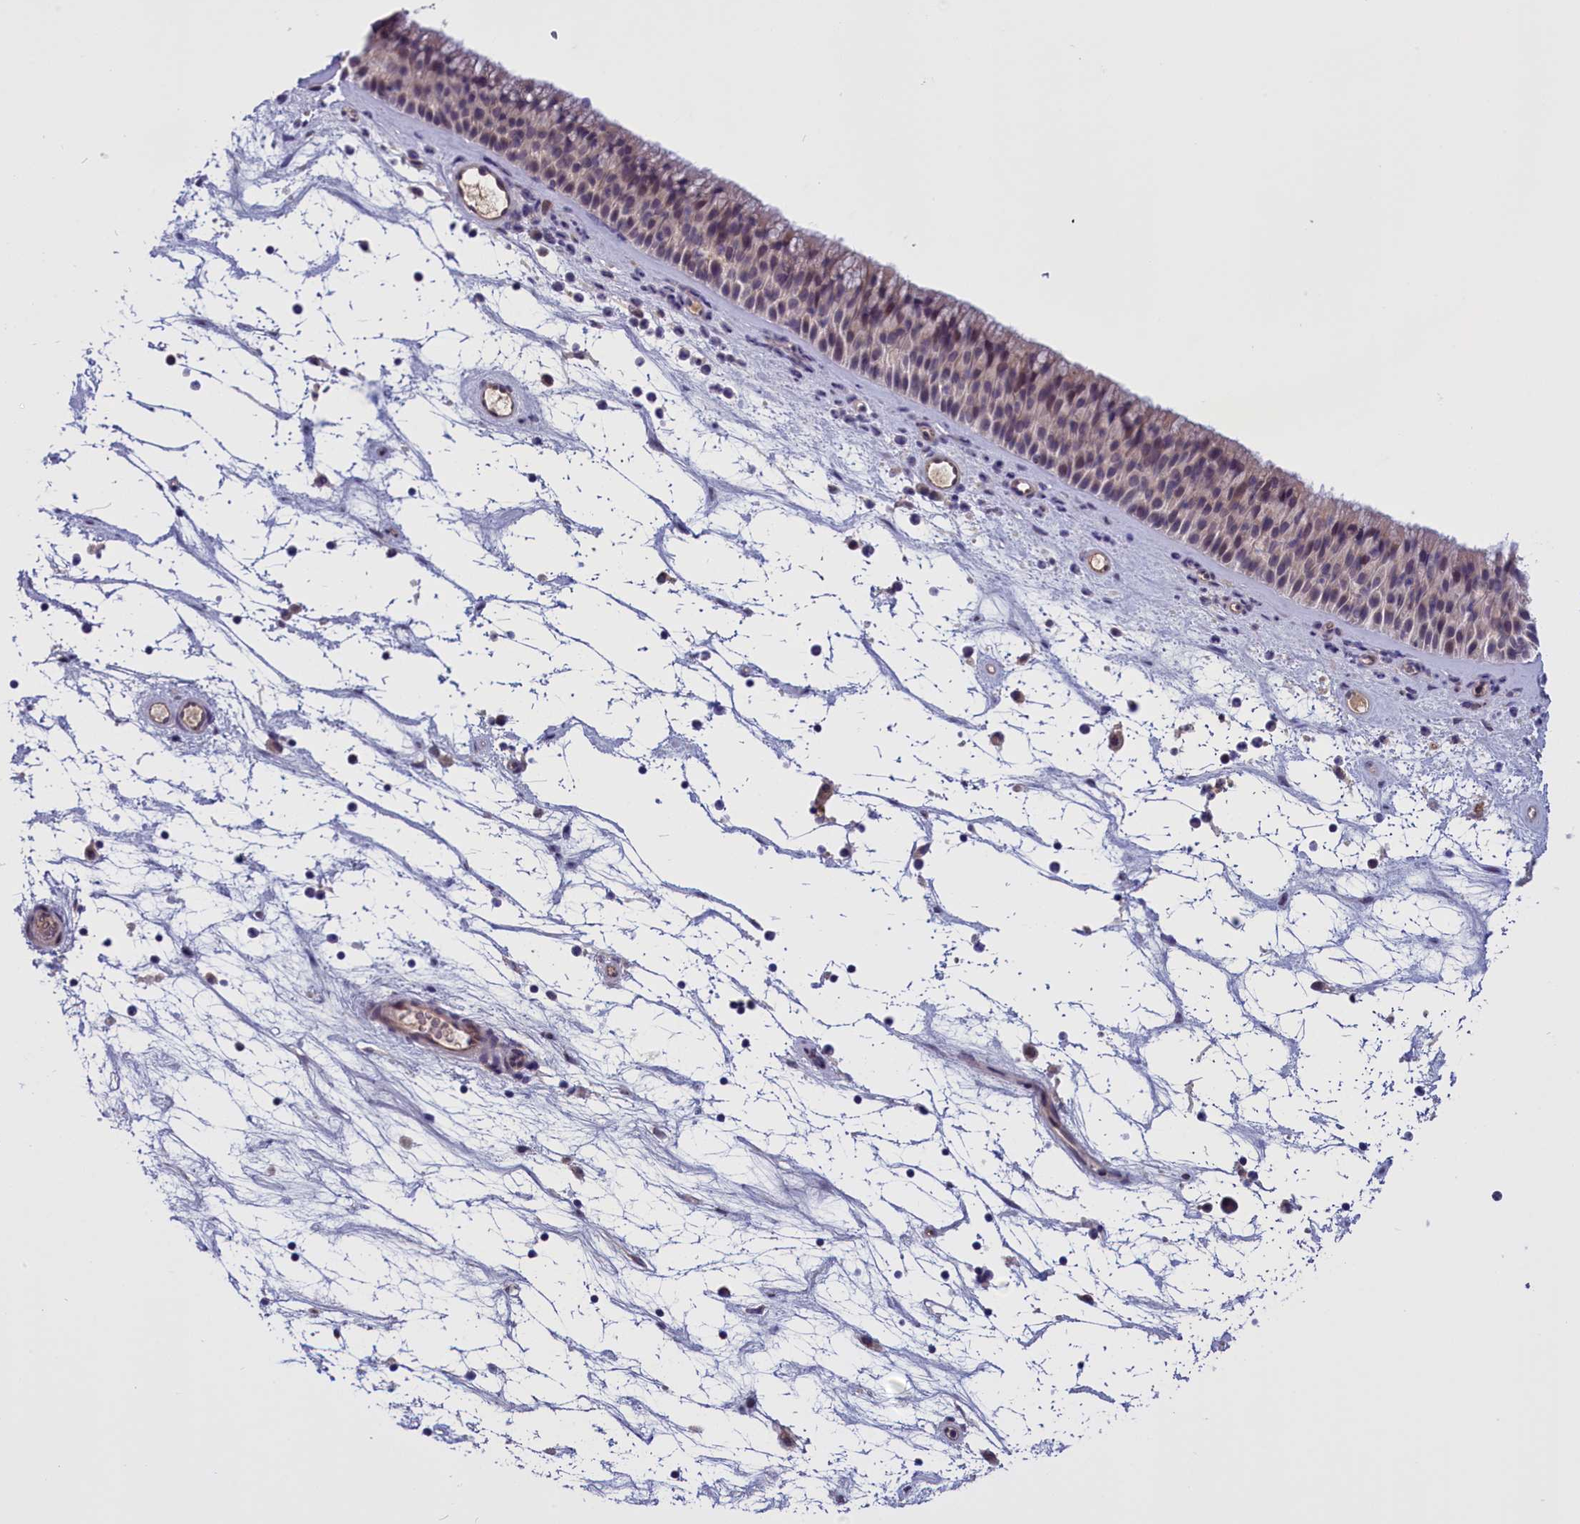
{"staining": {"intensity": "moderate", "quantity": "25%-75%", "location": "cytoplasmic/membranous,nuclear"}, "tissue": "nasopharynx", "cell_type": "Respiratory epithelial cells", "image_type": "normal", "snomed": [{"axis": "morphology", "description": "Normal tissue, NOS"}, {"axis": "topography", "description": "Nasopharynx"}], "caption": "Moderate cytoplasmic/membranous,nuclear staining is identified in approximately 25%-75% of respiratory epithelial cells in unremarkable nasopharynx.", "gene": "IGFALS", "patient": {"sex": "male", "age": 64}}